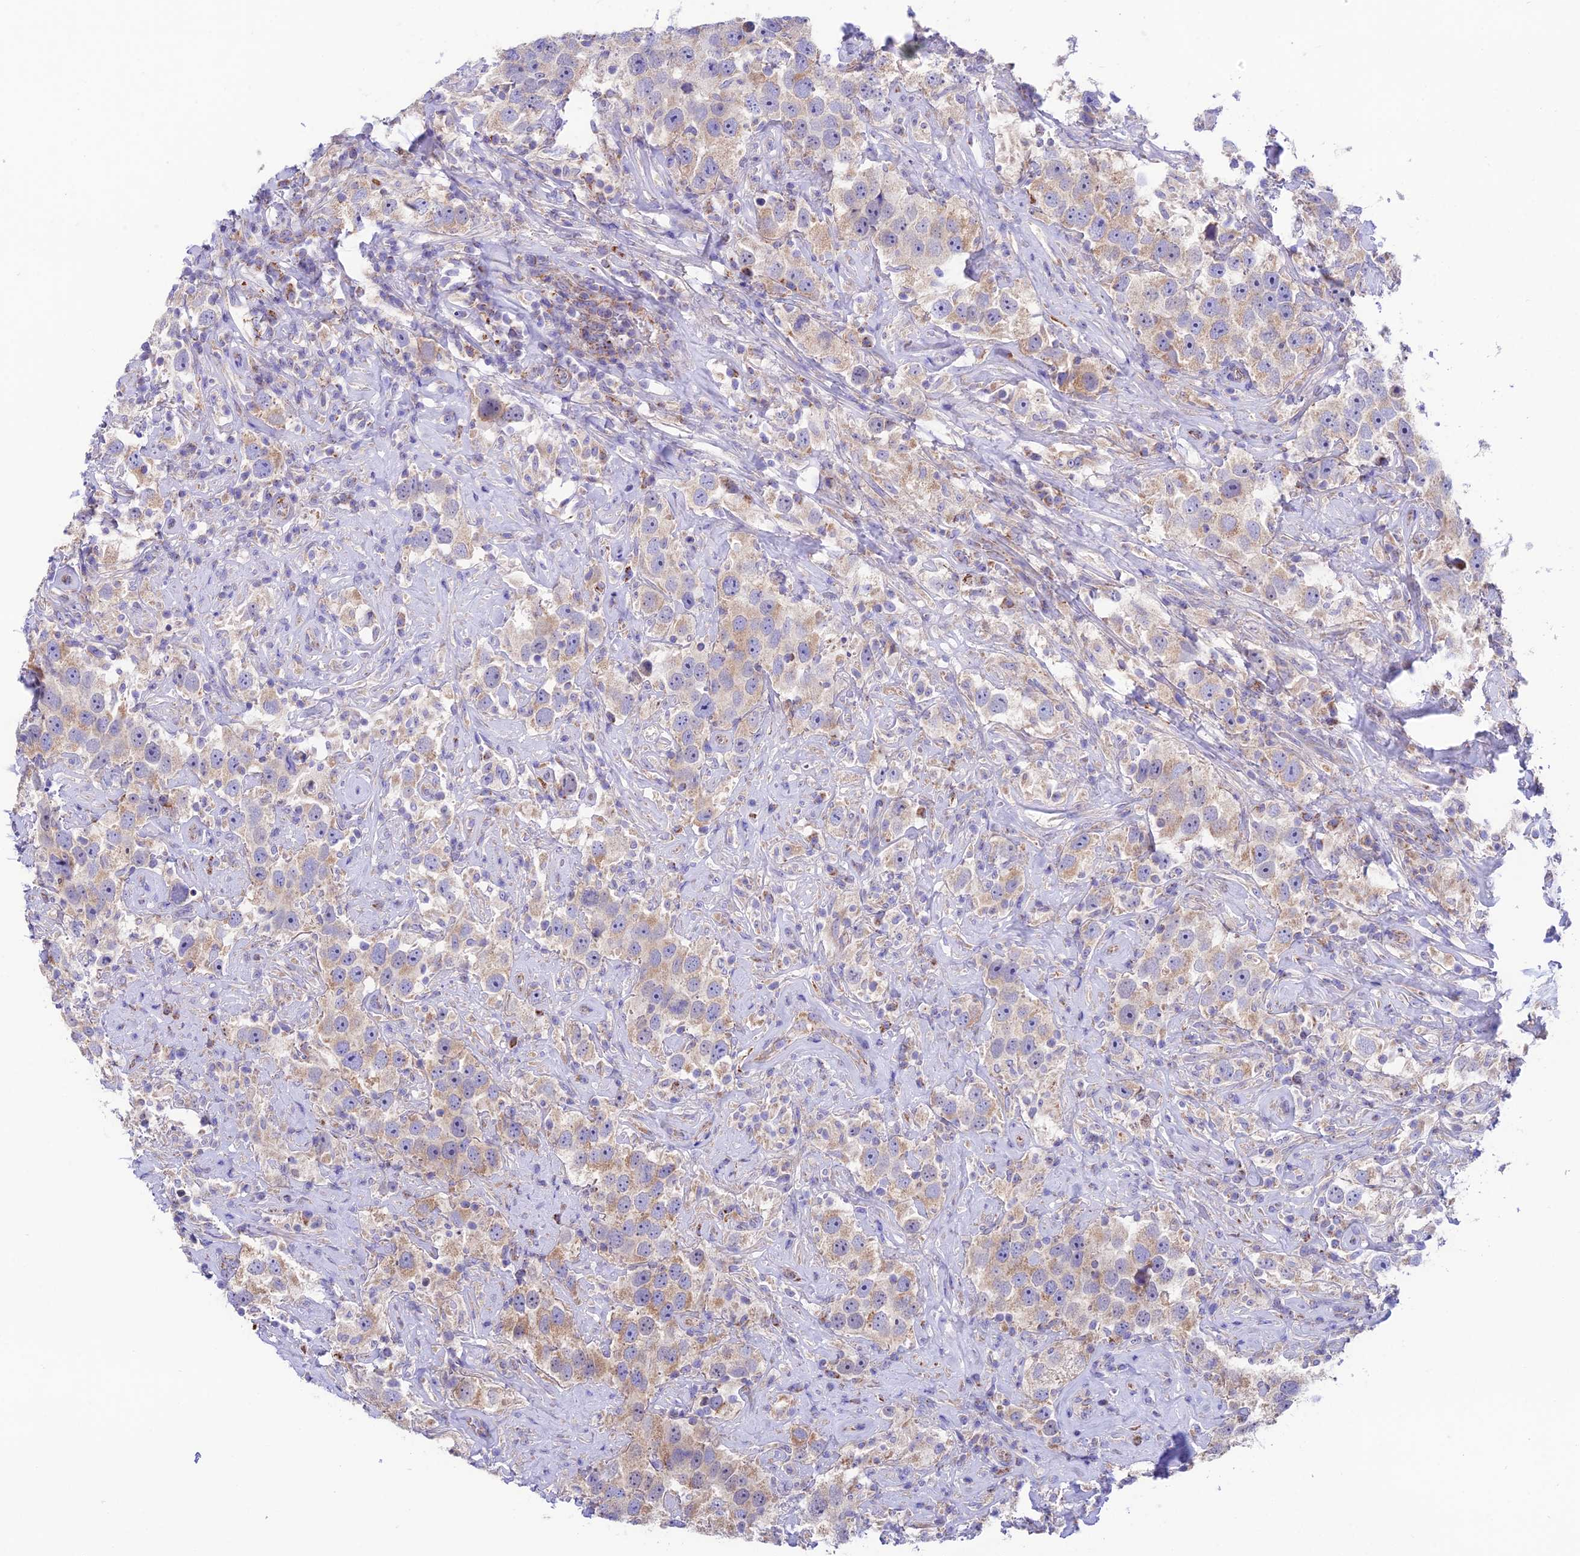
{"staining": {"intensity": "weak", "quantity": "25%-75%", "location": "cytoplasmic/membranous"}, "tissue": "testis cancer", "cell_type": "Tumor cells", "image_type": "cancer", "snomed": [{"axis": "morphology", "description": "Seminoma, NOS"}, {"axis": "topography", "description": "Testis"}], "caption": "Immunohistochemical staining of human testis cancer reveals low levels of weak cytoplasmic/membranous protein positivity in about 25%-75% of tumor cells. (DAB IHC with brightfield microscopy, high magnification).", "gene": "HSDL2", "patient": {"sex": "male", "age": 49}}